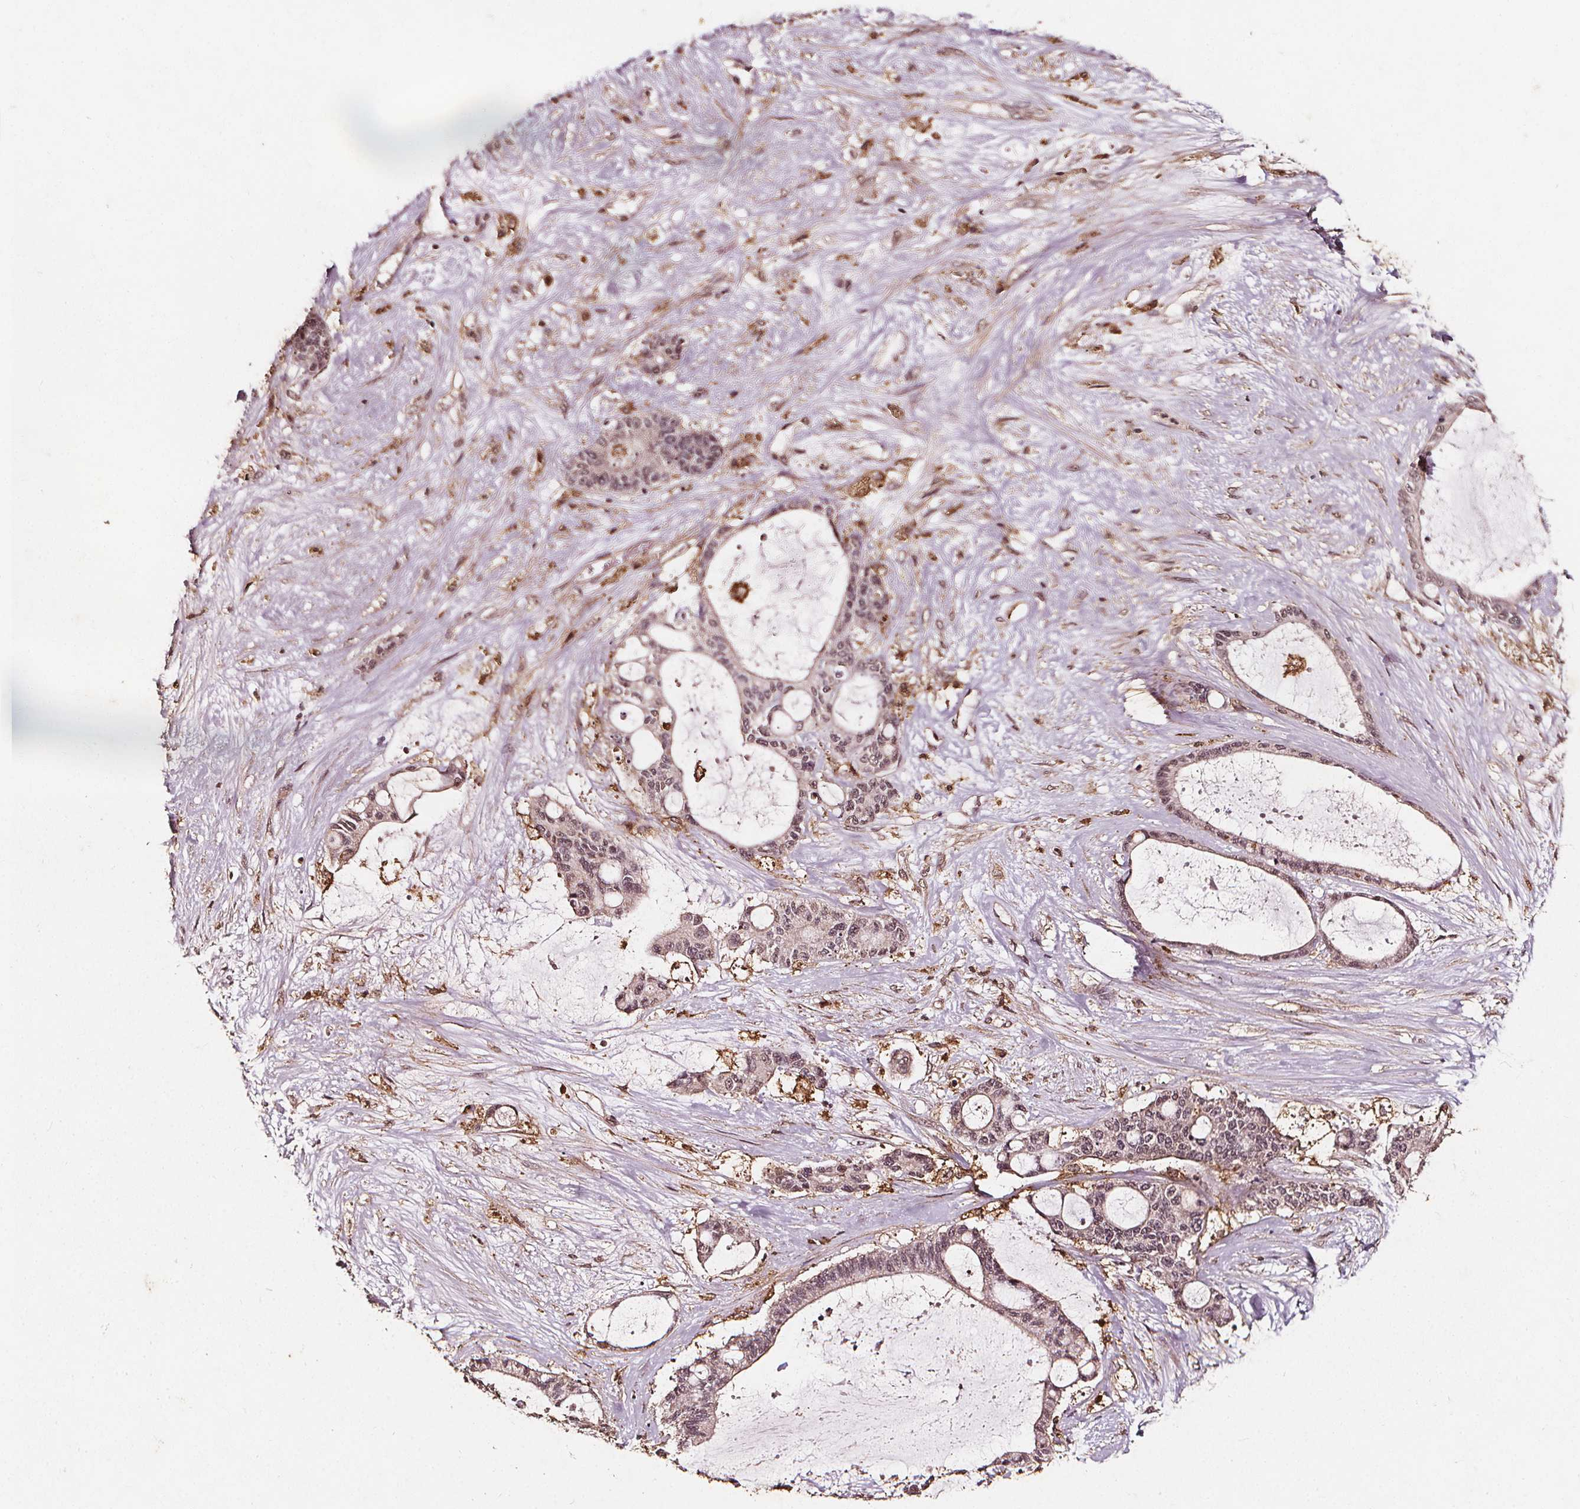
{"staining": {"intensity": "weak", "quantity": "<25%", "location": "cytoplasmic/membranous,nuclear"}, "tissue": "liver cancer", "cell_type": "Tumor cells", "image_type": "cancer", "snomed": [{"axis": "morphology", "description": "Normal tissue, NOS"}, {"axis": "morphology", "description": "Cholangiocarcinoma"}, {"axis": "topography", "description": "Liver"}, {"axis": "topography", "description": "Peripheral nerve tissue"}], "caption": "Tumor cells show no significant protein expression in liver cancer (cholangiocarcinoma). Brightfield microscopy of immunohistochemistry stained with DAB (brown) and hematoxylin (blue), captured at high magnification.", "gene": "ABCA1", "patient": {"sex": "female", "age": 73}}